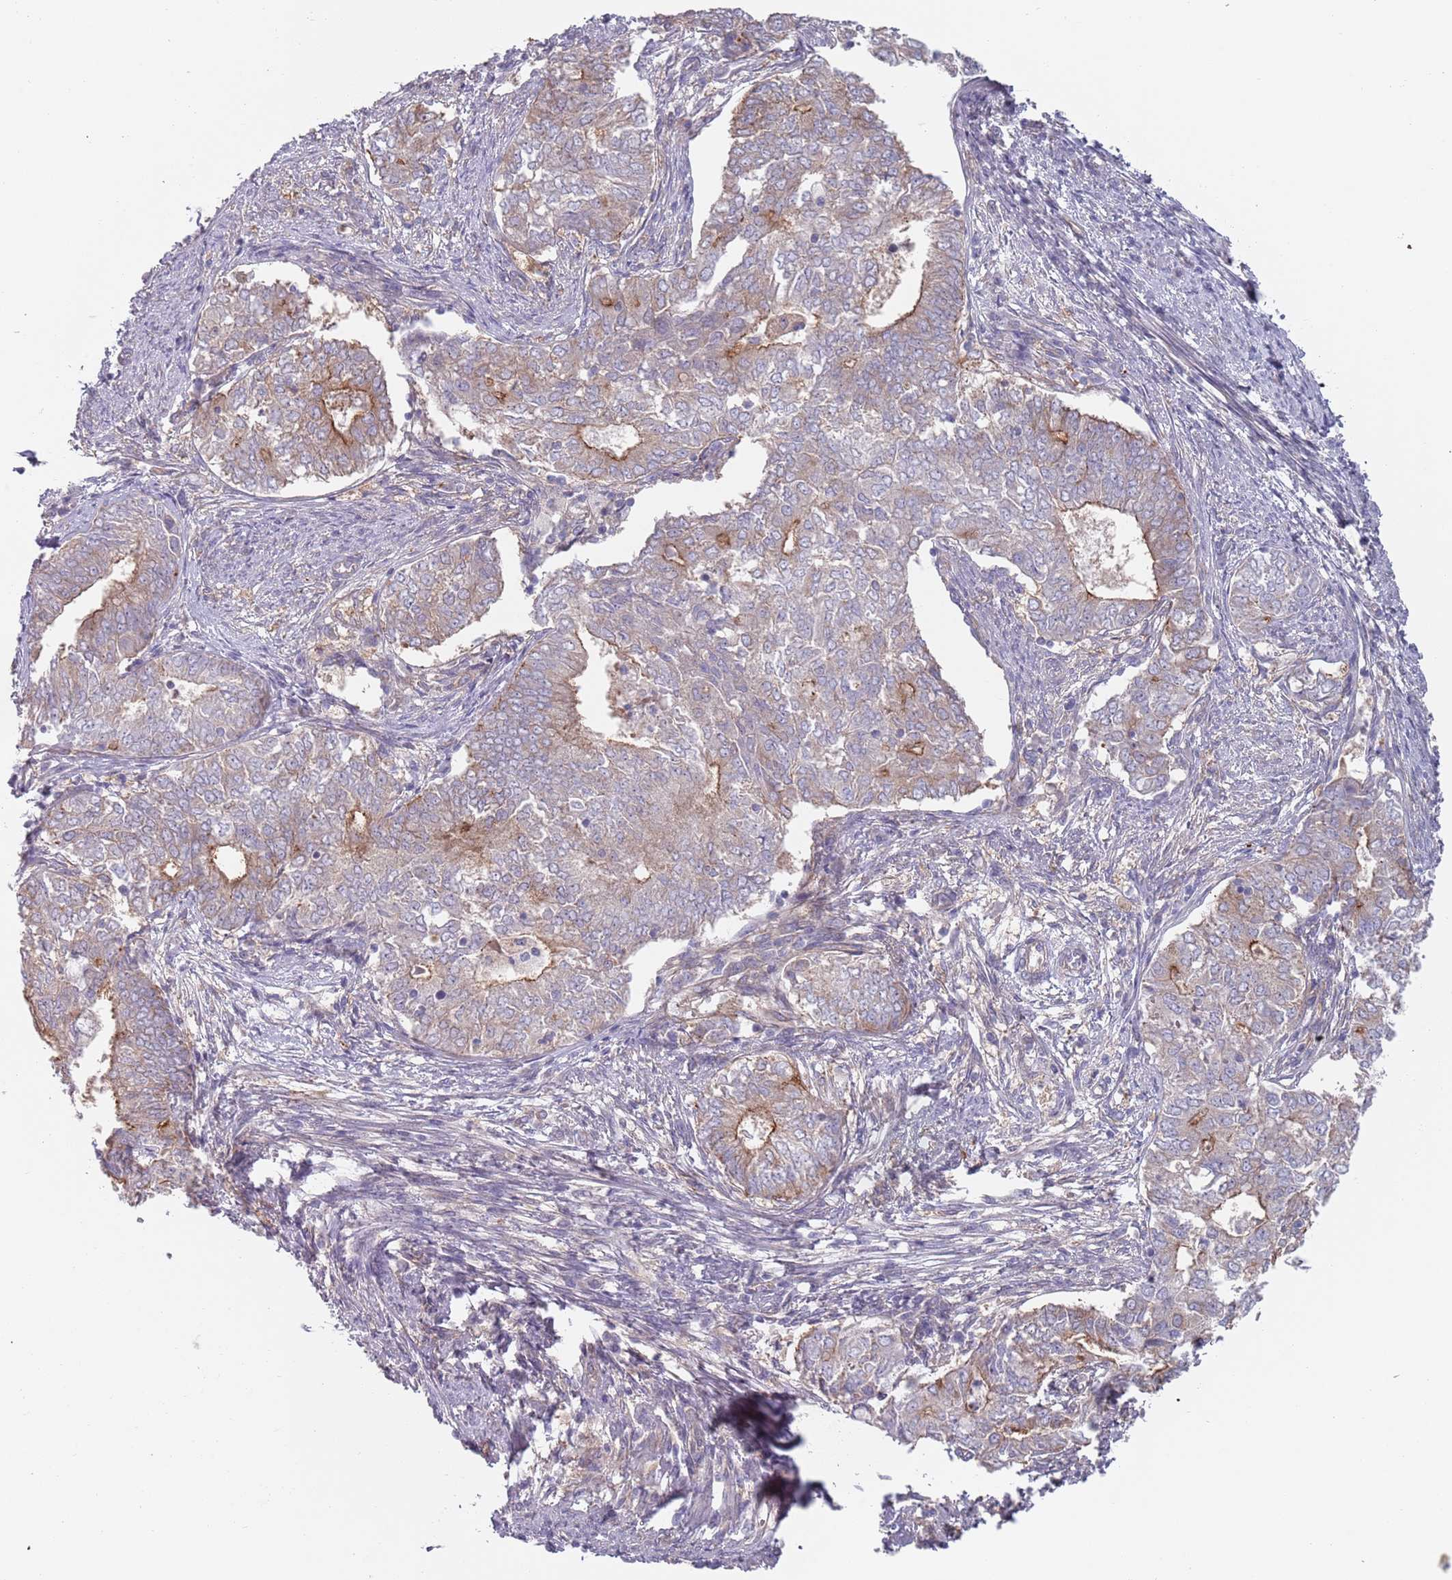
{"staining": {"intensity": "moderate", "quantity": "<25%", "location": "cytoplasmic/membranous"}, "tissue": "endometrial cancer", "cell_type": "Tumor cells", "image_type": "cancer", "snomed": [{"axis": "morphology", "description": "Adenocarcinoma, NOS"}, {"axis": "topography", "description": "Endometrium"}], "caption": "A photomicrograph showing moderate cytoplasmic/membranous positivity in approximately <25% of tumor cells in endometrial adenocarcinoma, as visualized by brown immunohistochemical staining.", "gene": "APPL2", "patient": {"sex": "female", "age": 62}}